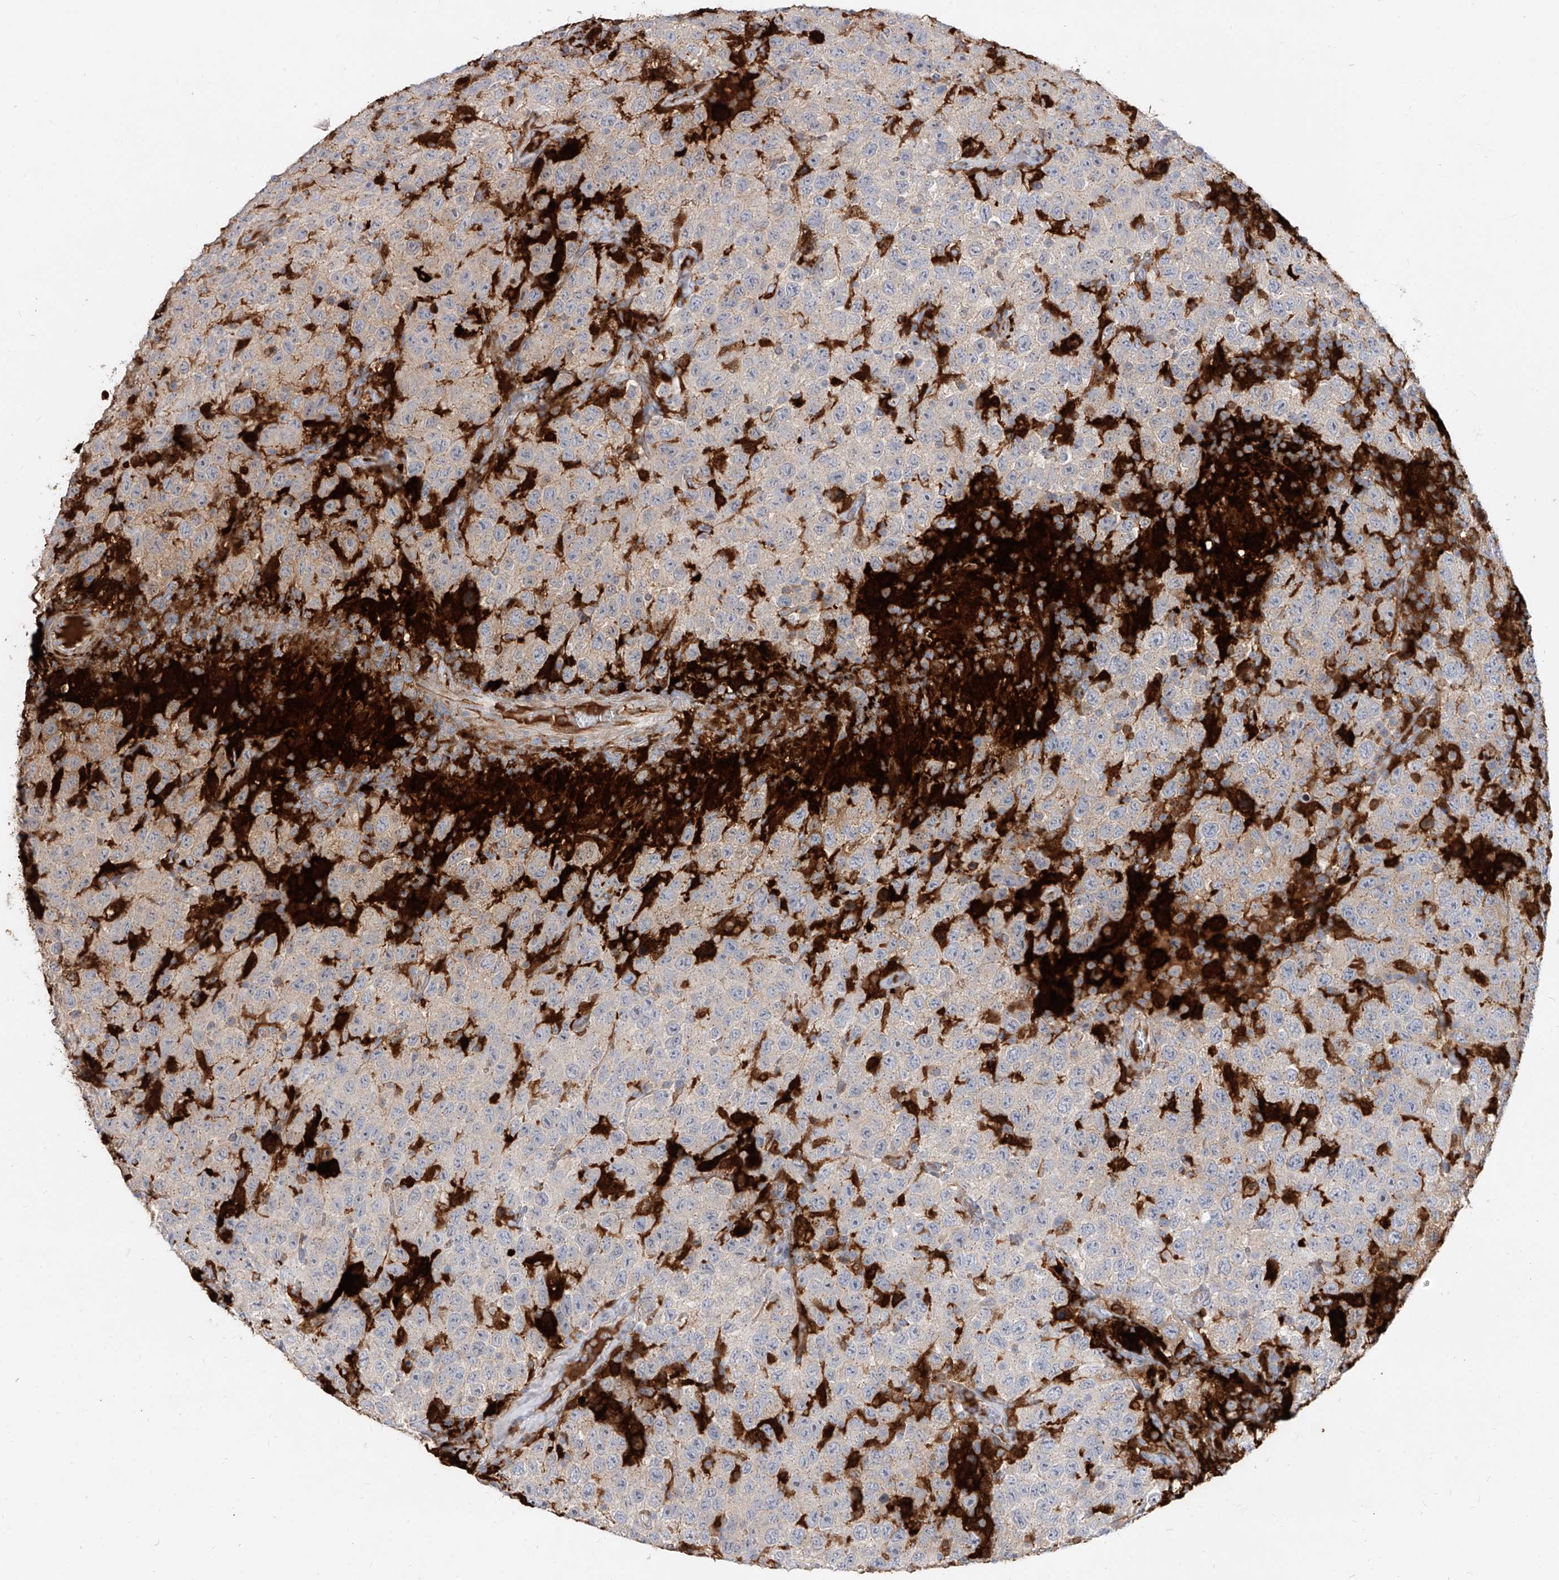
{"staining": {"intensity": "negative", "quantity": "none", "location": "none"}, "tissue": "testis cancer", "cell_type": "Tumor cells", "image_type": "cancer", "snomed": [{"axis": "morphology", "description": "Seminoma, NOS"}, {"axis": "topography", "description": "Testis"}], "caption": "A high-resolution photomicrograph shows IHC staining of testis cancer (seminoma), which exhibits no significant positivity in tumor cells. The staining was performed using DAB (3,3'-diaminobenzidine) to visualize the protein expression in brown, while the nuclei were stained in blue with hematoxylin (Magnification: 20x).", "gene": "KYNU", "patient": {"sex": "male", "age": 41}}